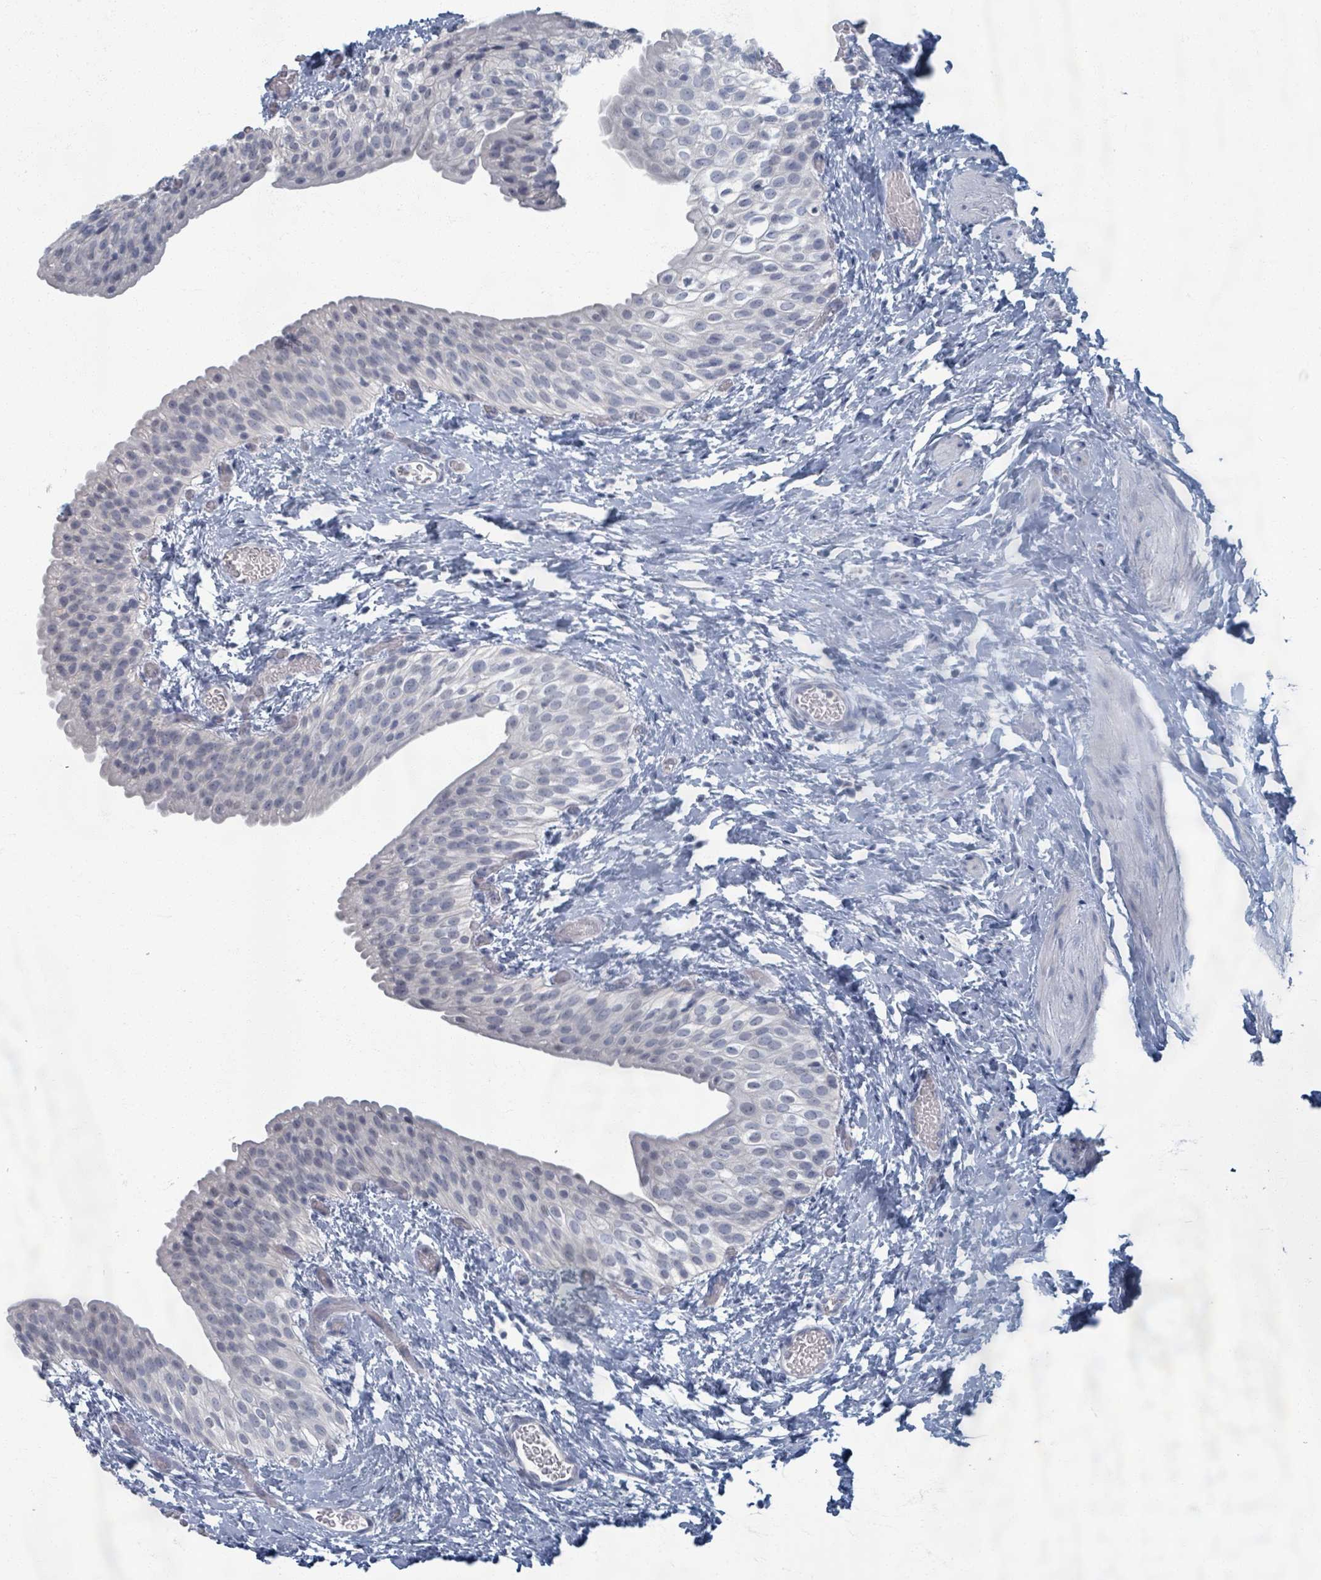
{"staining": {"intensity": "negative", "quantity": "none", "location": "none"}, "tissue": "urinary bladder", "cell_type": "Urothelial cells", "image_type": "normal", "snomed": [{"axis": "morphology", "description": "Normal tissue, NOS"}, {"axis": "topography", "description": "Urinary bladder"}], "caption": "Urothelial cells show no significant staining in normal urinary bladder.", "gene": "WNT11", "patient": {"sex": "male", "age": 1}}